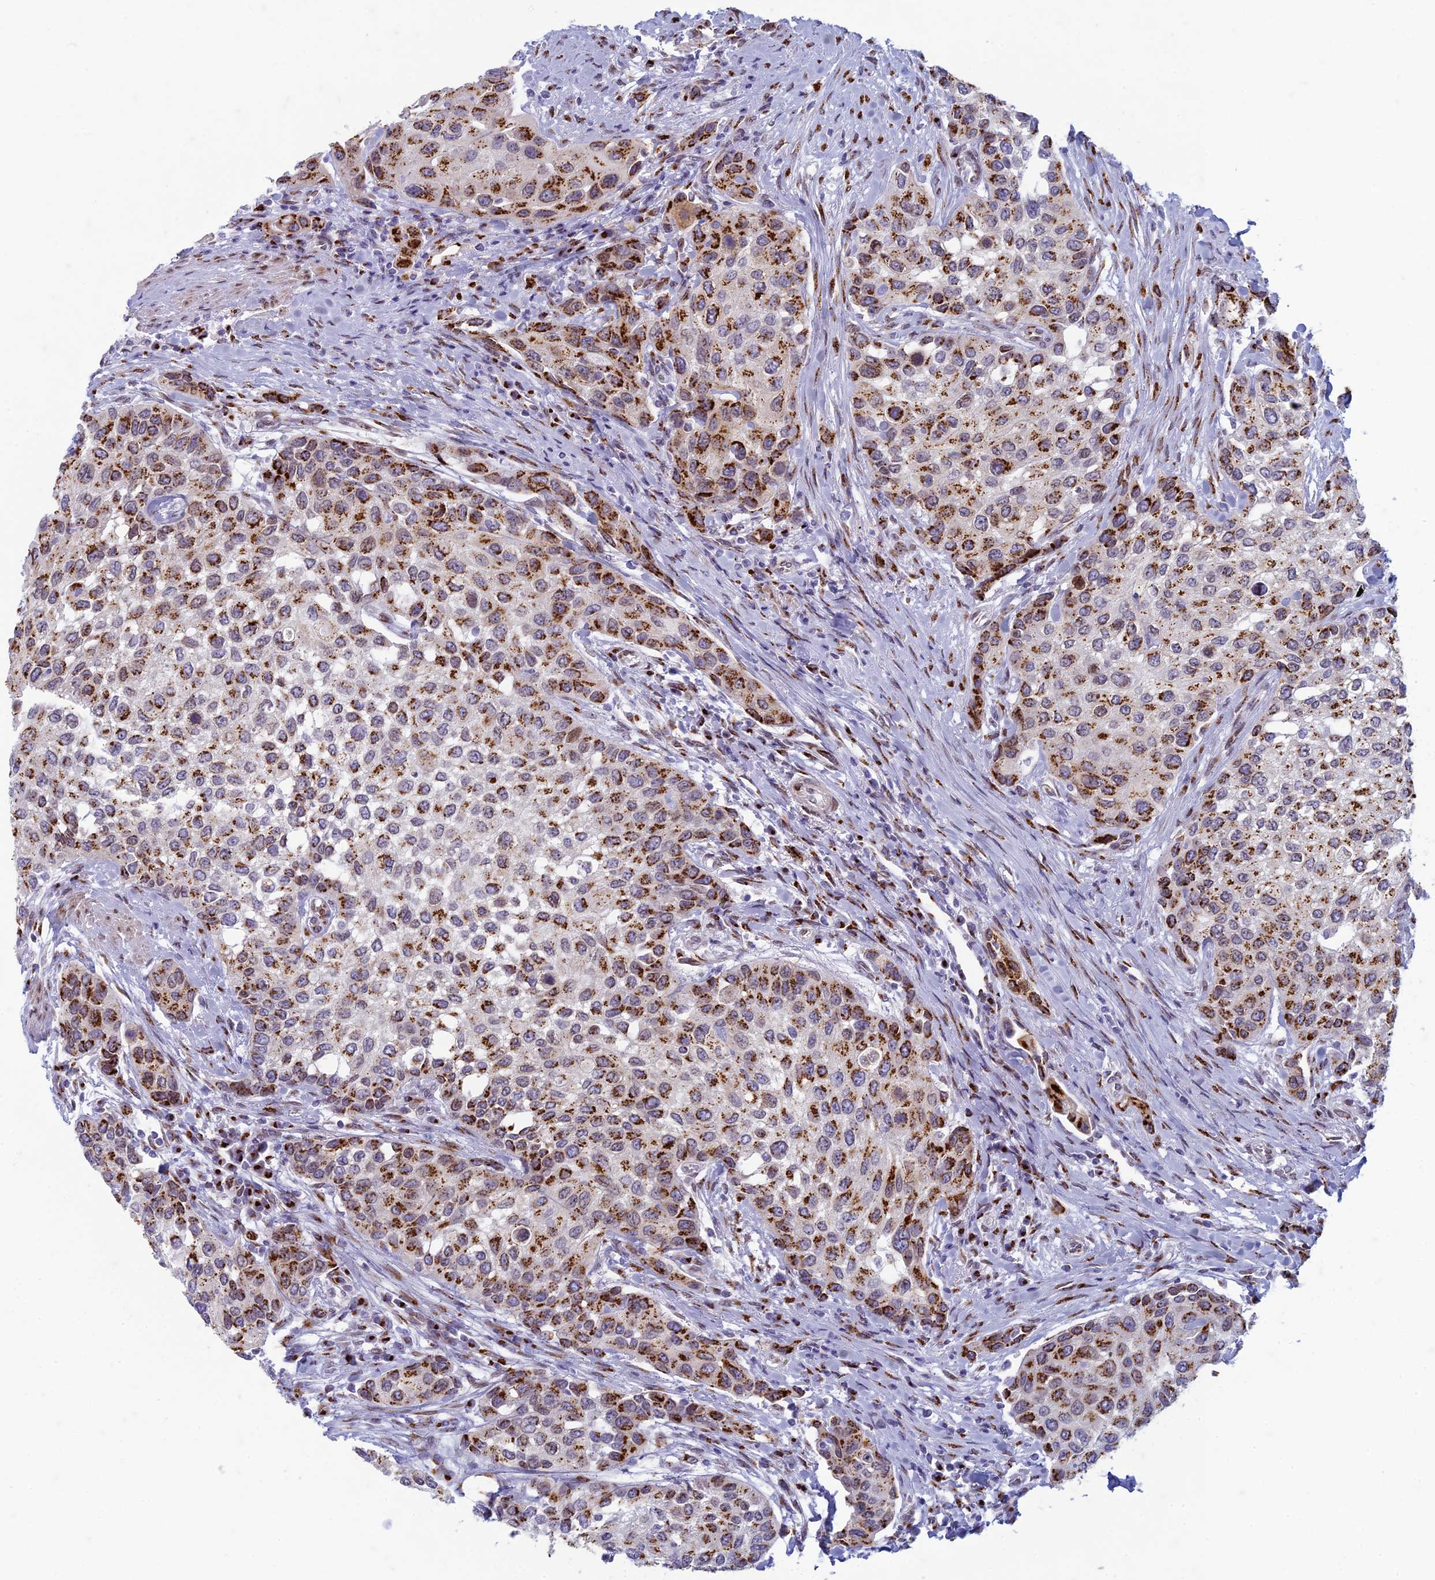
{"staining": {"intensity": "strong", "quantity": ">75%", "location": "cytoplasmic/membranous"}, "tissue": "urothelial cancer", "cell_type": "Tumor cells", "image_type": "cancer", "snomed": [{"axis": "morphology", "description": "Normal tissue, NOS"}, {"axis": "morphology", "description": "Urothelial carcinoma, High grade"}, {"axis": "topography", "description": "Vascular tissue"}, {"axis": "topography", "description": "Urinary bladder"}], "caption": "Human urothelial carcinoma (high-grade) stained with a protein marker displays strong staining in tumor cells.", "gene": "FAM3C", "patient": {"sex": "female", "age": 56}}